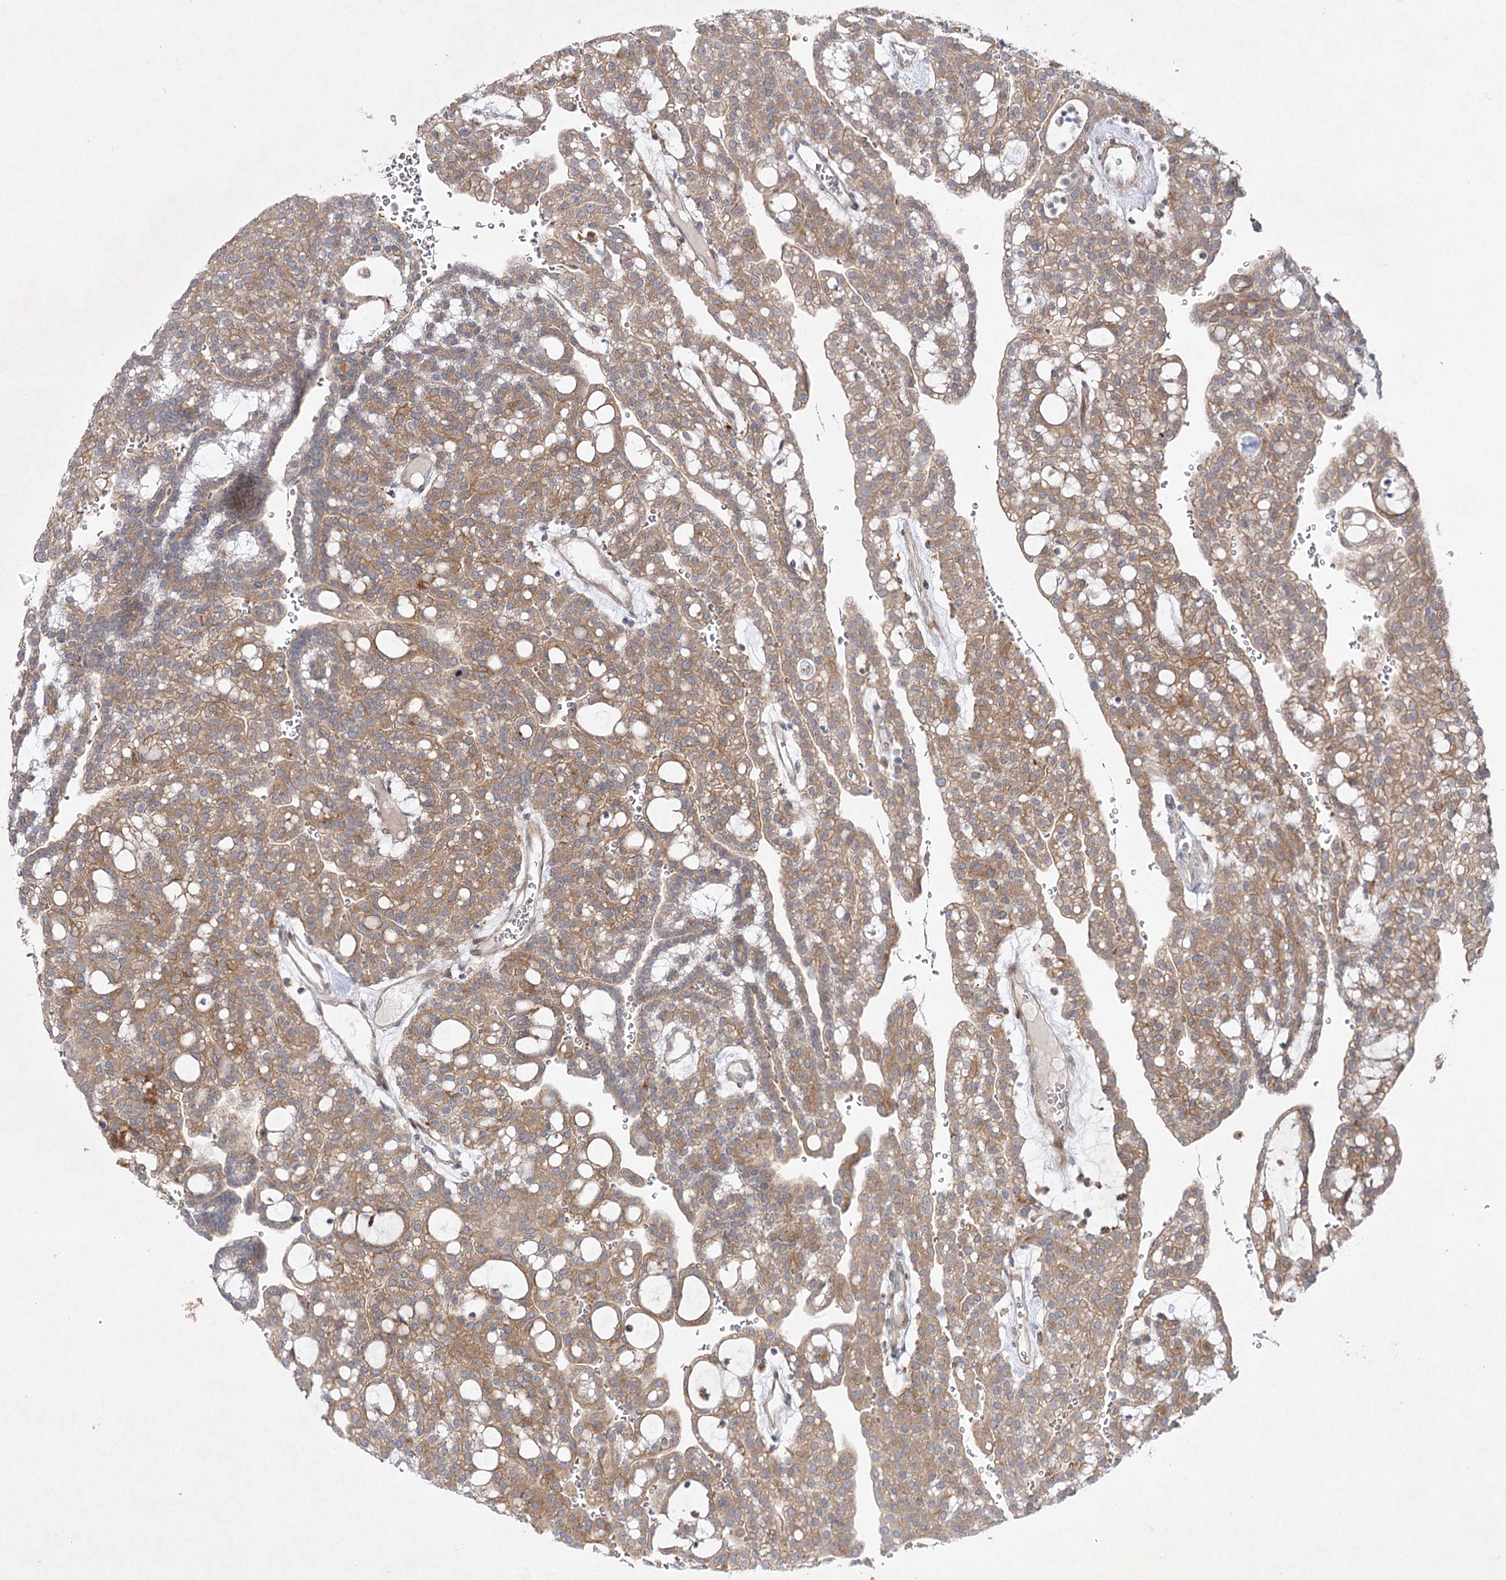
{"staining": {"intensity": "moderate", "quantity": ">75%", "location": "cytoplasmic/membranous"}, "tissue": "renal cancer", "cell_type": "Tumor cells", "image_type": "cancer", "snomed": [{"axis": "morphology", "description": "Adenocarcinoma, NOS"}, {"axis": "topography", "description": "Kidney"}], "caption": "A medium amount of moderate cytoplasmic/membranous expression is appreciated in about >75% of tumor cells in renal cancer tissue.", "gene": "SH3BP5L", "patient": {"sex": "male", "age": 63}}